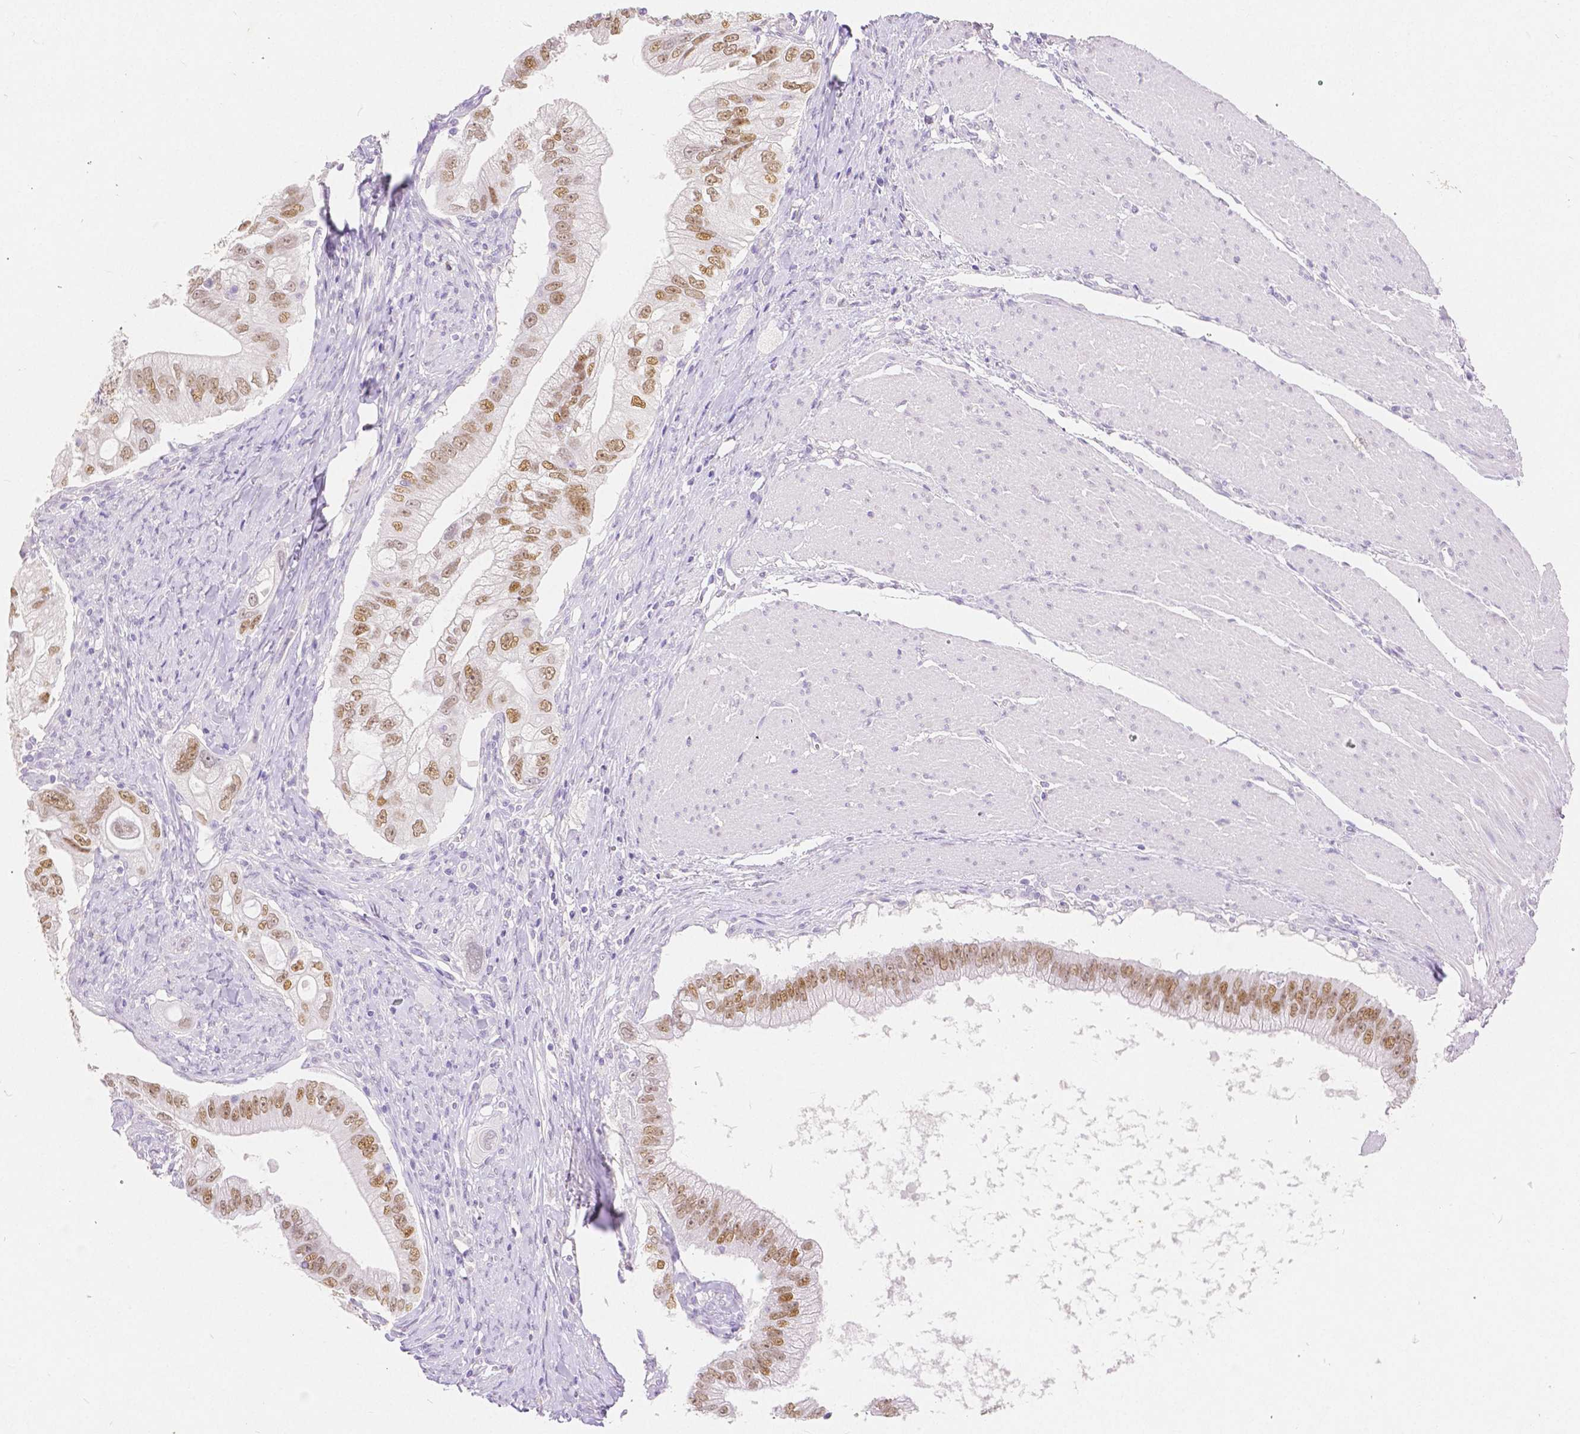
{"staining": {"intensity": "moderate", "quantity": ">75%", "location": "nuclear"}, "tissue": "pancreatic cancer", "cell_type": "Tumor cells", "image_type": "cancer", "snomed": [{"axis": "morphology", "description": "Adenocarcinoma, NOS"}, {"axis": "topography", "description": "Pancreas"}], "caption": "Moderate nuclear protein staining is present in about >75% of tumor cells in pancreatic cancer (adenocarcinoma).", "gene": "HNF1B", "patient": {"sex": "male", "age": 70}}